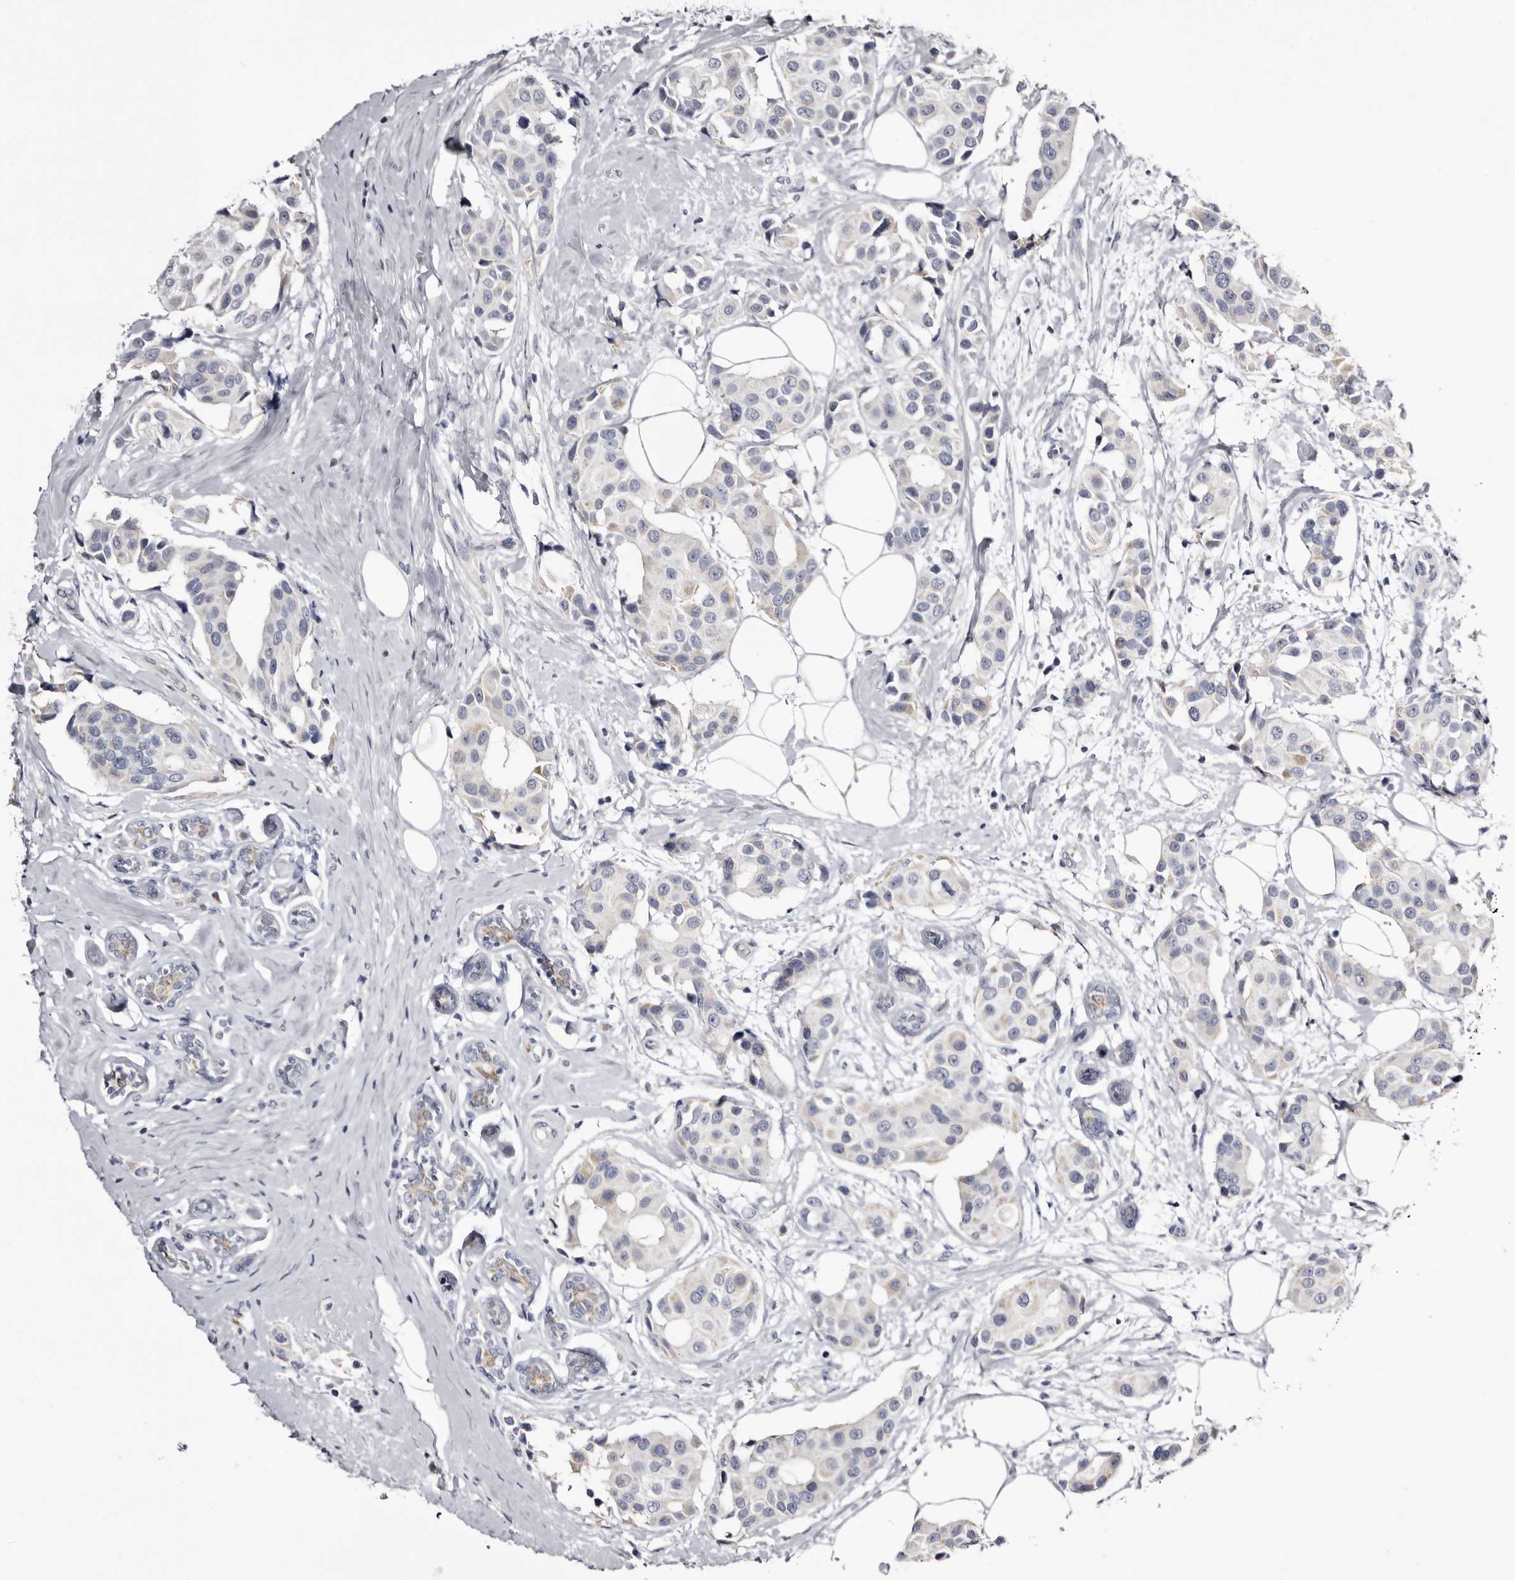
{"staining": {"intensity": "negative", "quantity": "none", "location": "none"}, "tissue": "breast cancer", "cell_type": "Tumor cells", "image_type": "cancer", "snomed": [{"axis": "morphology", "description": "Normal tissue, NOS"}, {"axis": "morphology", "description": "Duct carcinoma"}, {"axis": "topography", "description": "Breast"}], "caption": "Tumor cells show no significant staining in invasive ductal carcinoma (breast).", "gene": "CASQ1", "patient": {"sex": "female", "age": 39}}